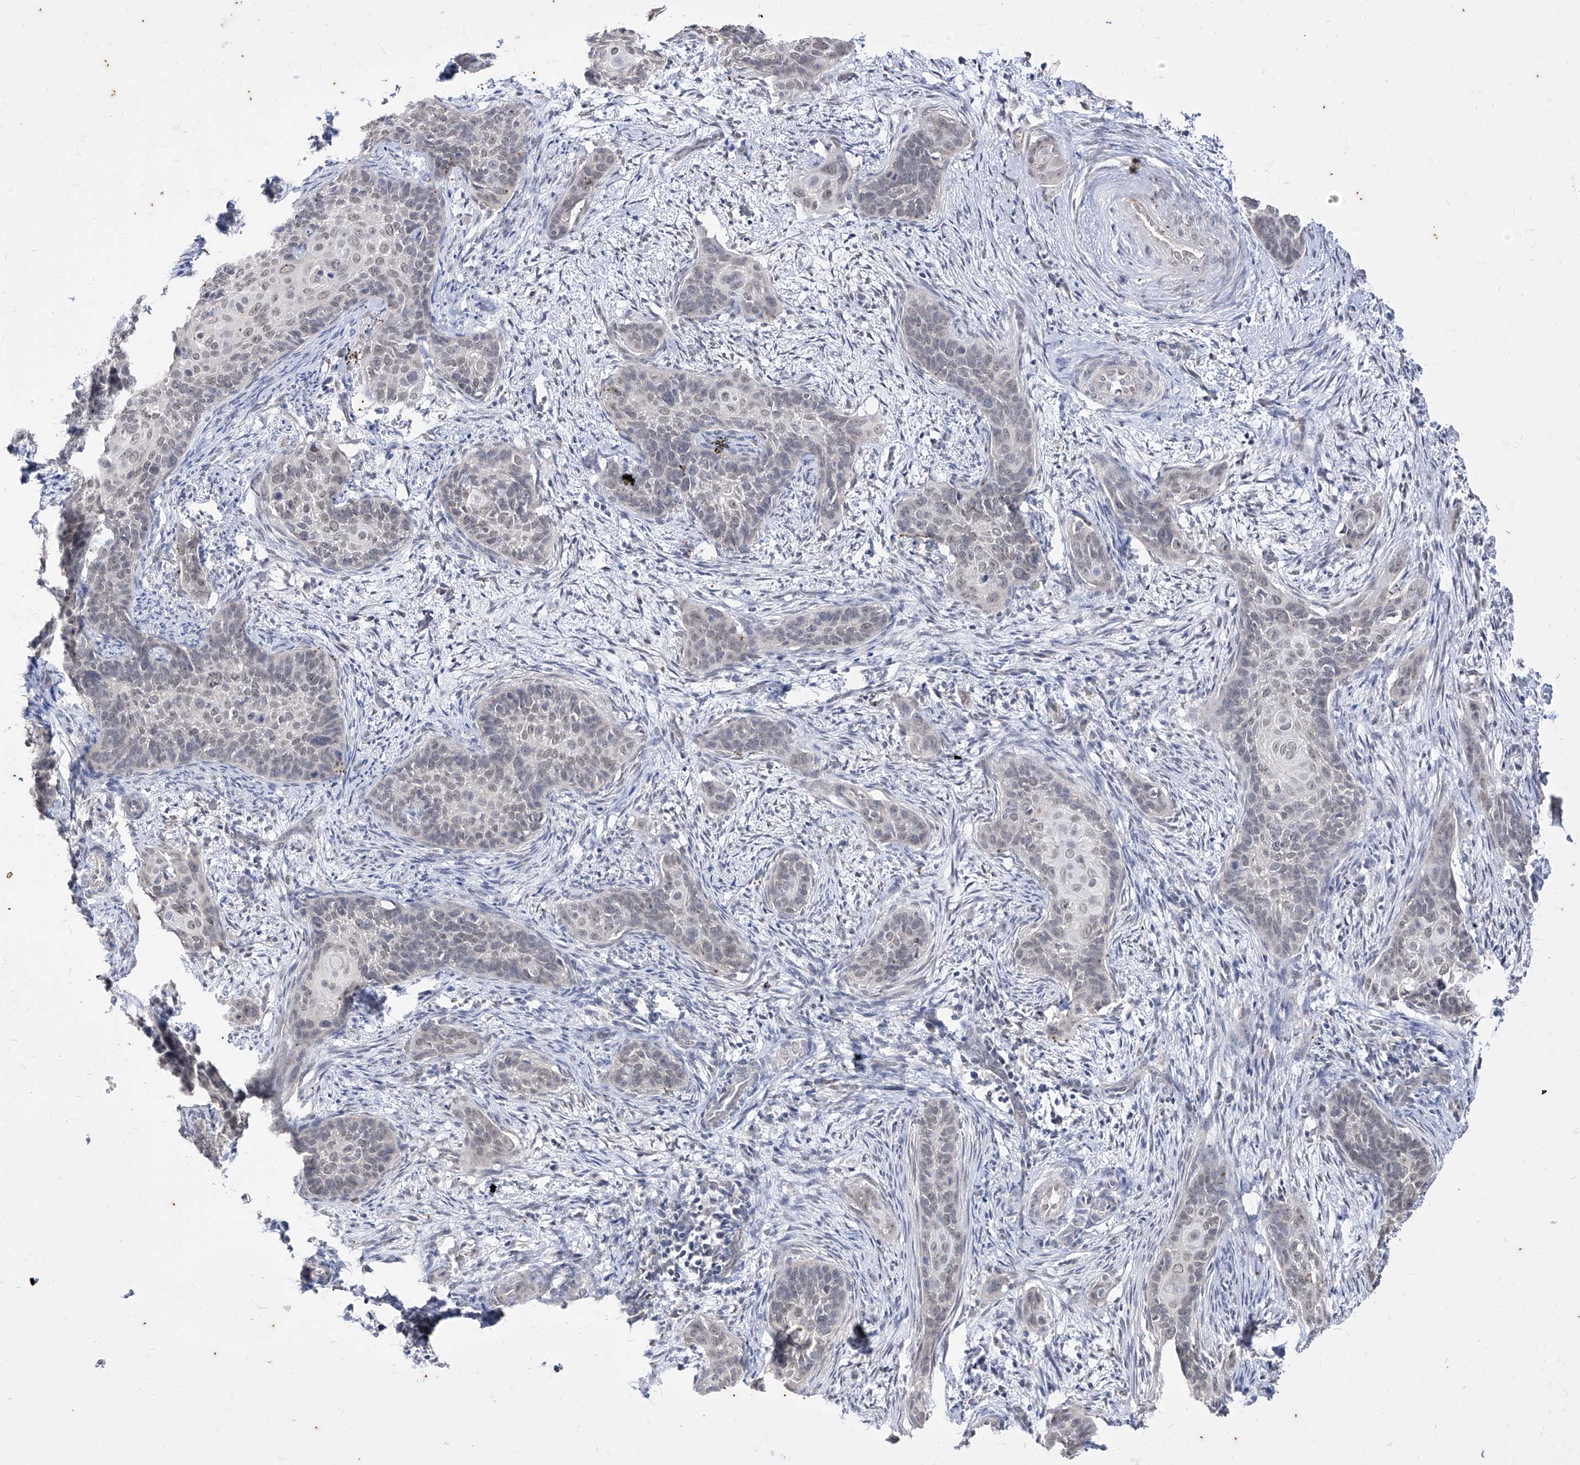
{"staining": {"intensity": "weak", "quantity": "<25%", "location": "nuclear"}, "tissue": "cervical cancer", "cell_type": "Tumor cells", "image_type": "cancer", "snomed": [{"axis": "morphology", "description": "Squamous cell carcinoma, NOS"}, {"axis": "topography", "description": "Cervix"}], "caption": "DAB immunohistochemical staining of squamous cell carcinoma (cervical) shows no significant positivity in tumor cells.", "gene": "PHF20L1", "patient": {"sex": "female", "age": 33}}